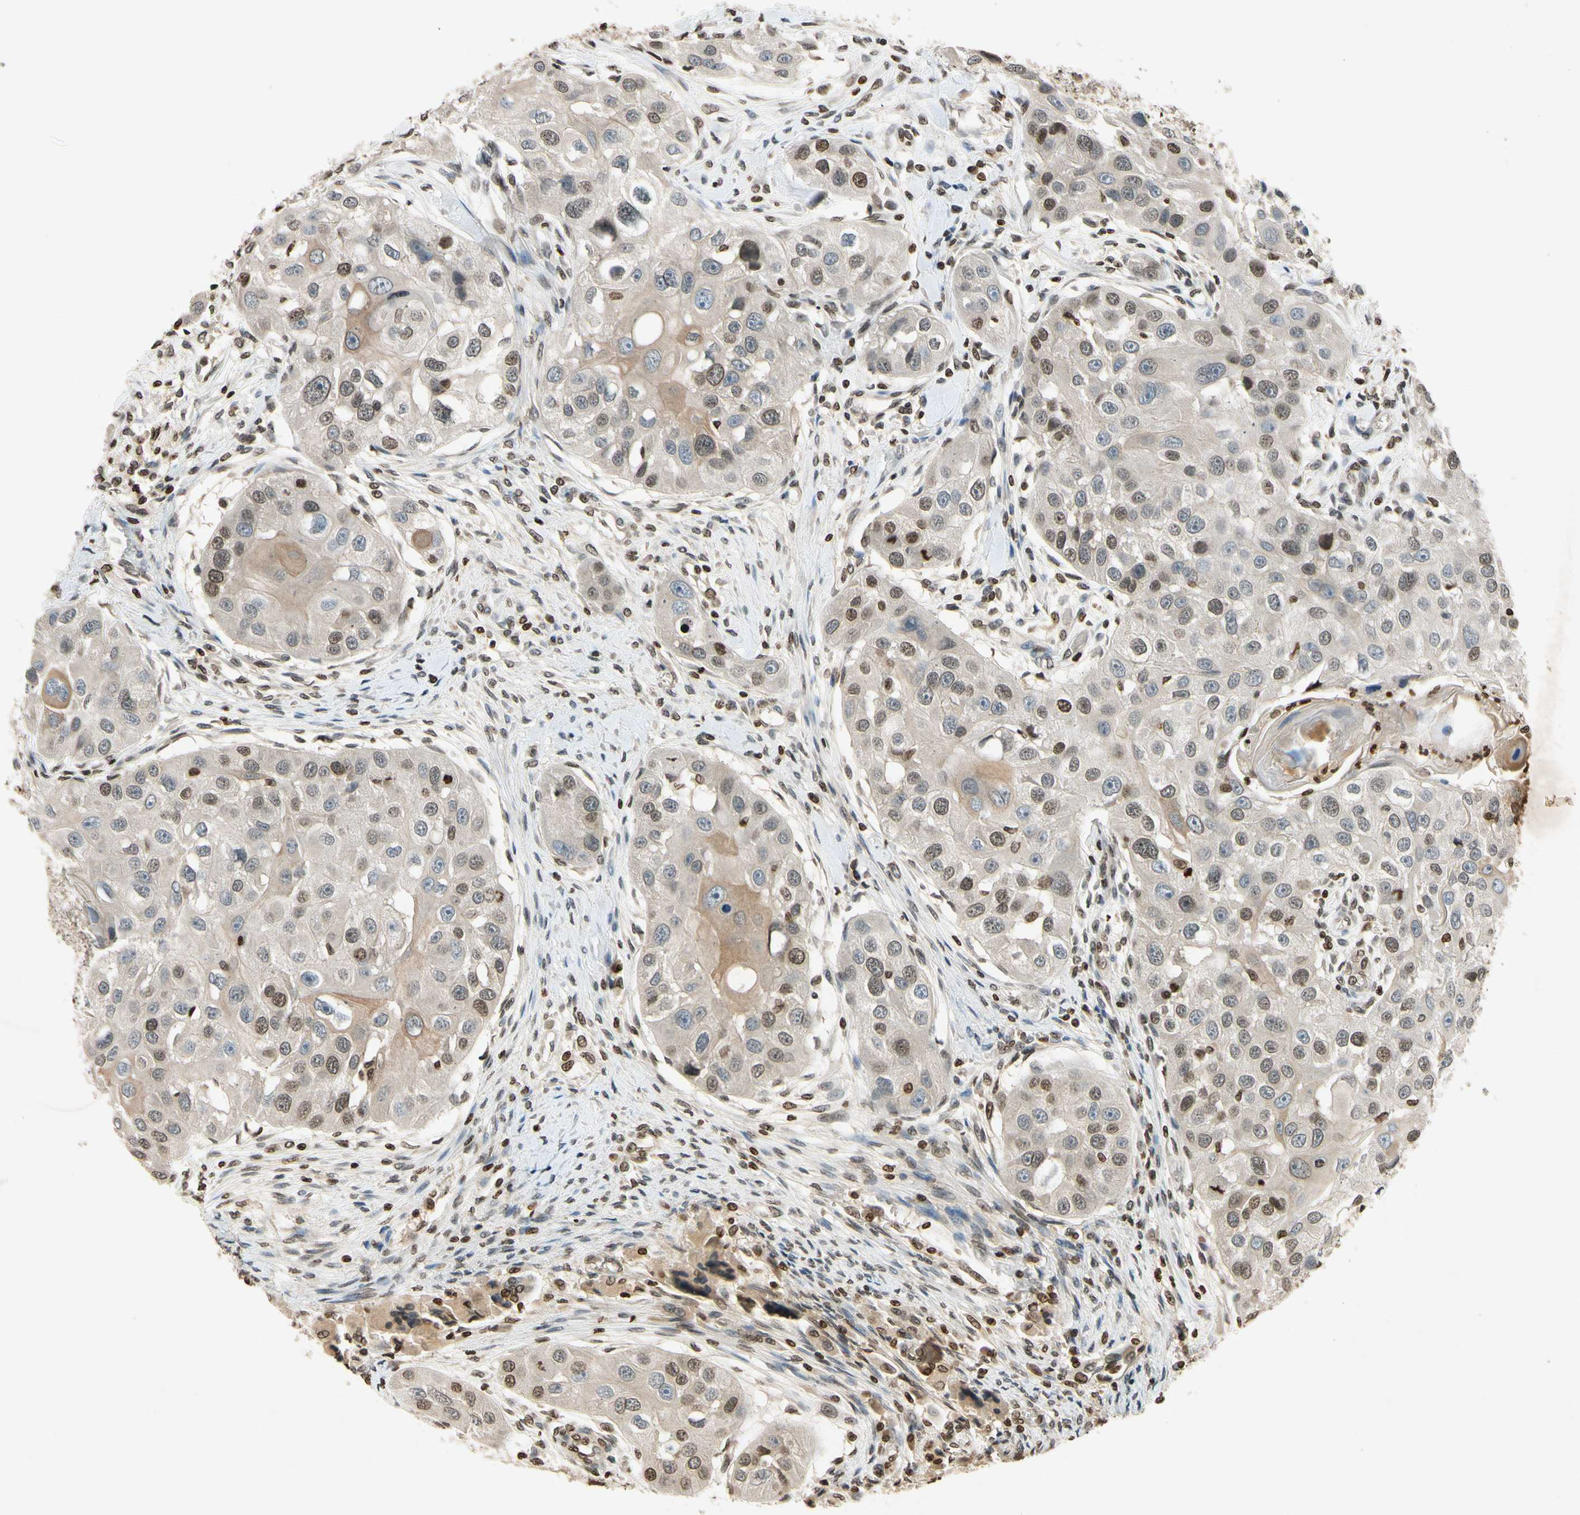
{"staining": {"intensity": "weak", "quantity": "<25%", "location": "nuclear"}, "tissue": "head and neck cancer", "cell_type": "Tumor cells", "image_type": "cancer", "snomed": [{"axis": "morphology", "description": "Normal tissue, NOS"}, {"axis": "morphology", "description": "Squamous cell carcinoma, NOS"}, {"axis": "topography", "description": "Skeletal muscle"}, {"axis": "topography", "description": "Head-Neck"}], "caption": "The photomicrograph displays no significant staining in tumor cells of head and neck cancer (squamous cell carcinoma).", "gene": "HOXB3", "patient": {"sex": "male", "age": 51}}